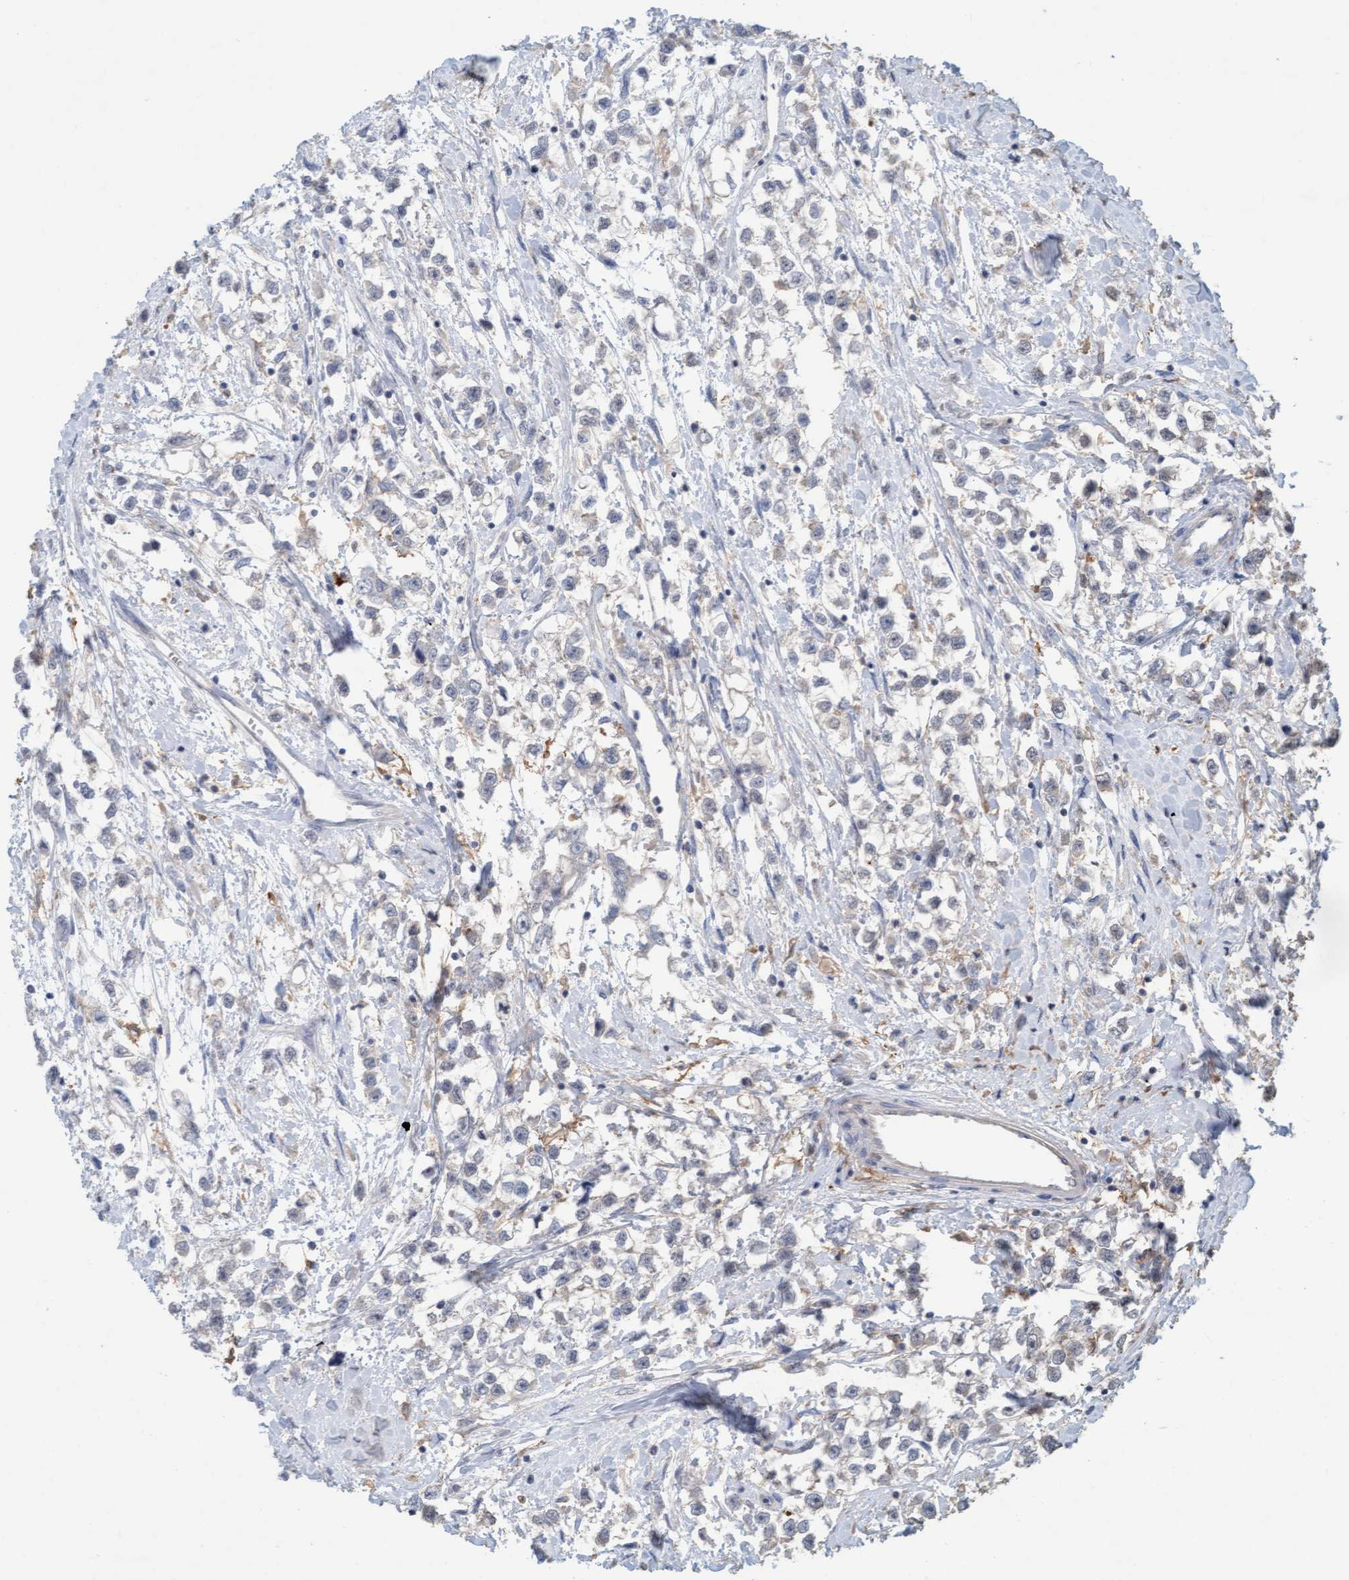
{"staining": {"intensity": "negative", "quantity": "none", "location": "none"}, "tissue": "testis cancer", "cell_type": "Tumor cells", "image_type": "cancer", "snomed": [{"axis": "morphology", "description": "Seminoma, NOS"}, {"axis": "morphology", "description": "Carcinoma, Embryonal, NOS"}, {"axis": "topography", "description": "Testis"}], "caption": "Seminoma (testis) was stained to show a protein in brown. There is no significant expression in tumor cells. (DAB IHC visualized using brightfield microscopy, high magnification).", "gene": "LONRF1", "patient": {"sex": "male", "age": 51}}